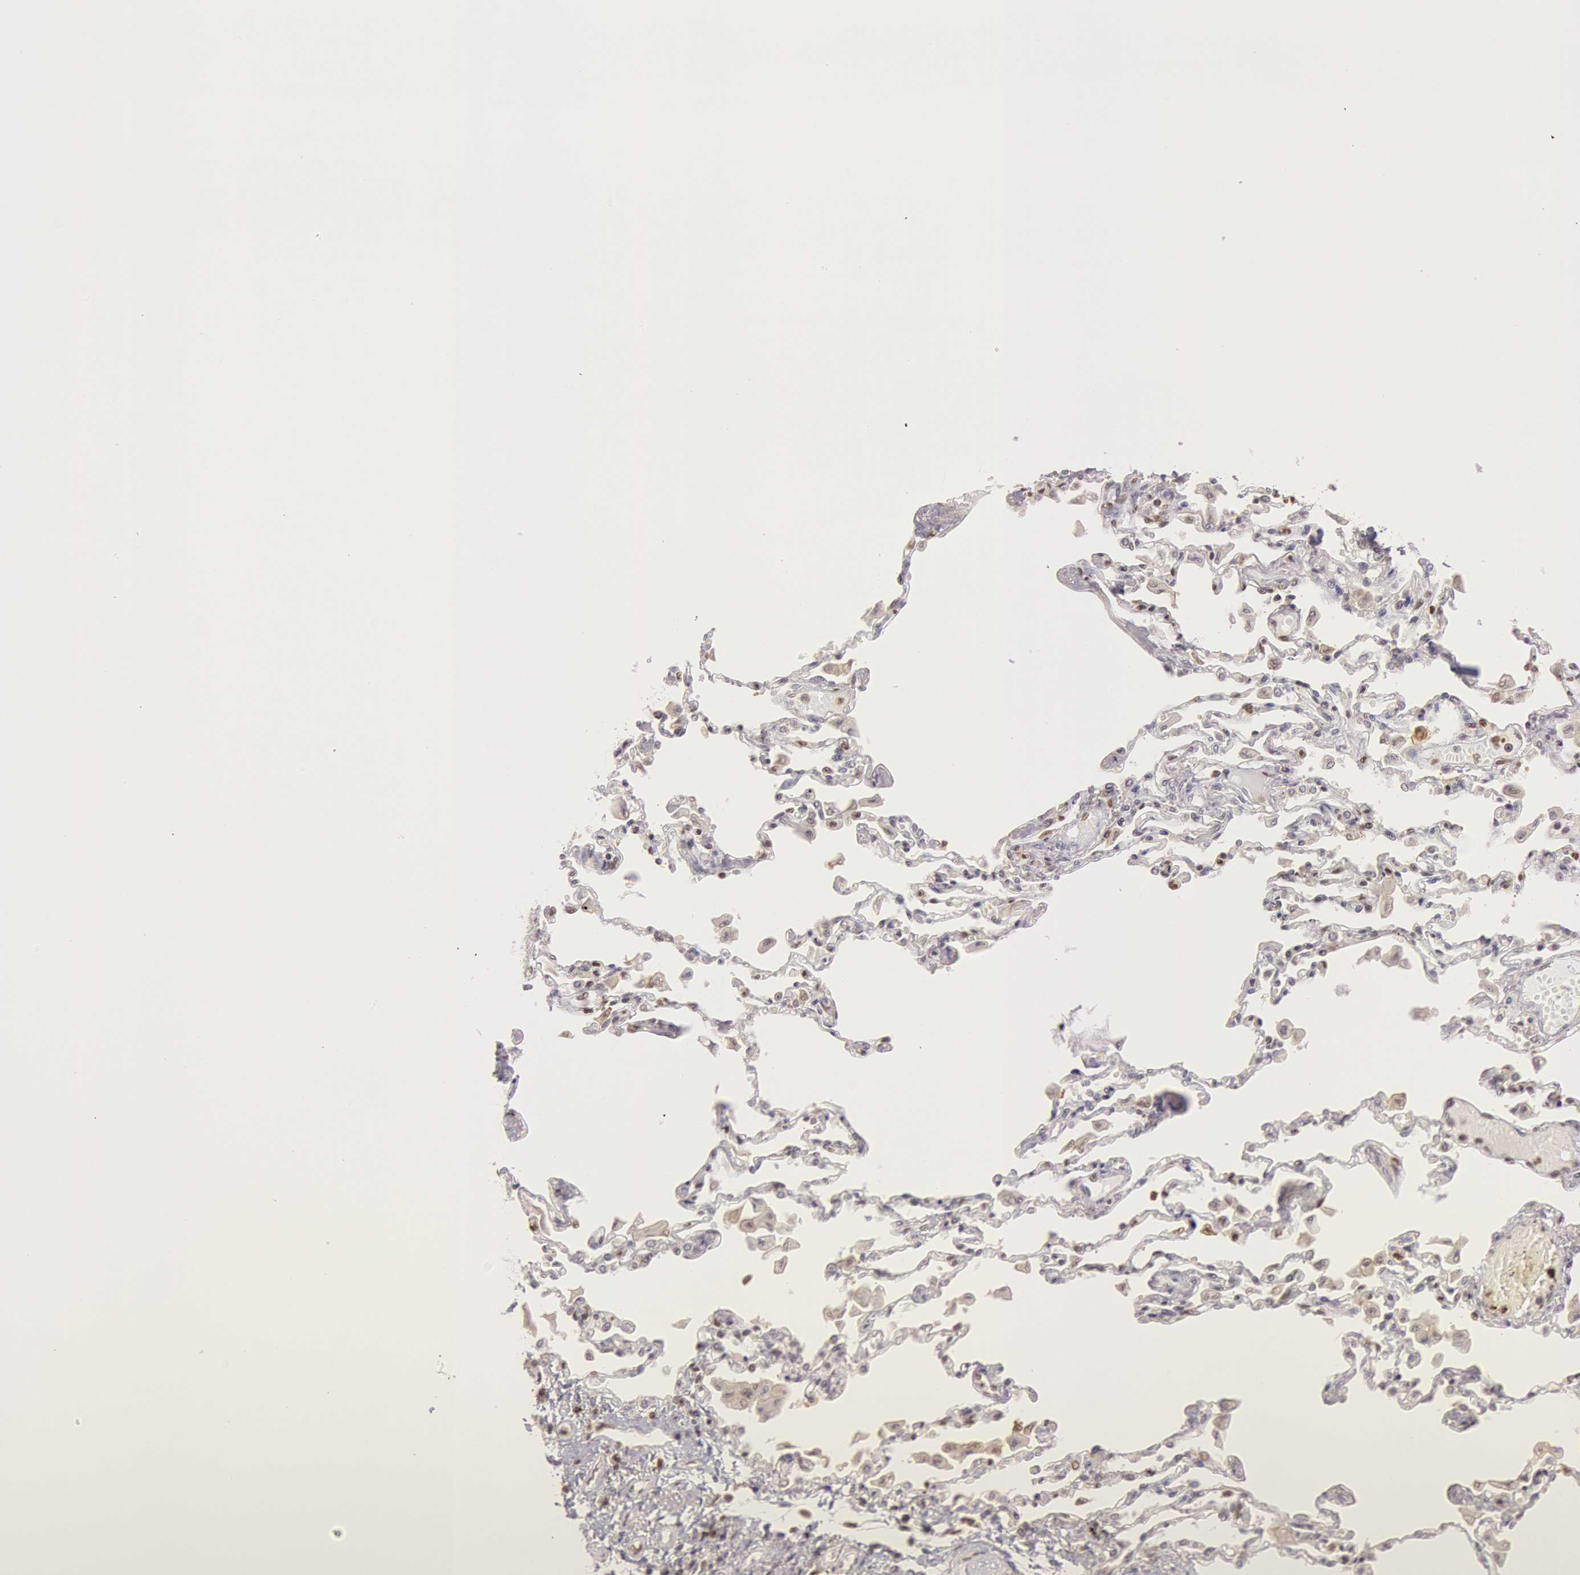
{"staining": {"intensity": "moderate", "quantity": ">75%", "location": "cytoplasmic/membranous"}, "tissue": "adipose tissue", "cell_type": "Adipocytes", "image_type": "normal", "snomed": [{"axis": "morphology", "description": "Normal tissue, NOS"}, {"axis": "morphology", "description": "Adenocarcinoma, NOS"}, {"axis": "topography", "description": "Cartilage tissue"}, {"axis": "topography", "description": "Lung"}], "caption": "High-magnification brightfield microscopy of unremarkable adipose tissue stained with DAB (3,3'-diaminobenzidine) (brown) and counterstained with hematoxylin (blue). adipocytes exhibit moderate cytoplasmic/membranous expression is appreciated in about>75% of cells.", "gene": "ESS2", "patient": {"sex": "female", "age": 67}}